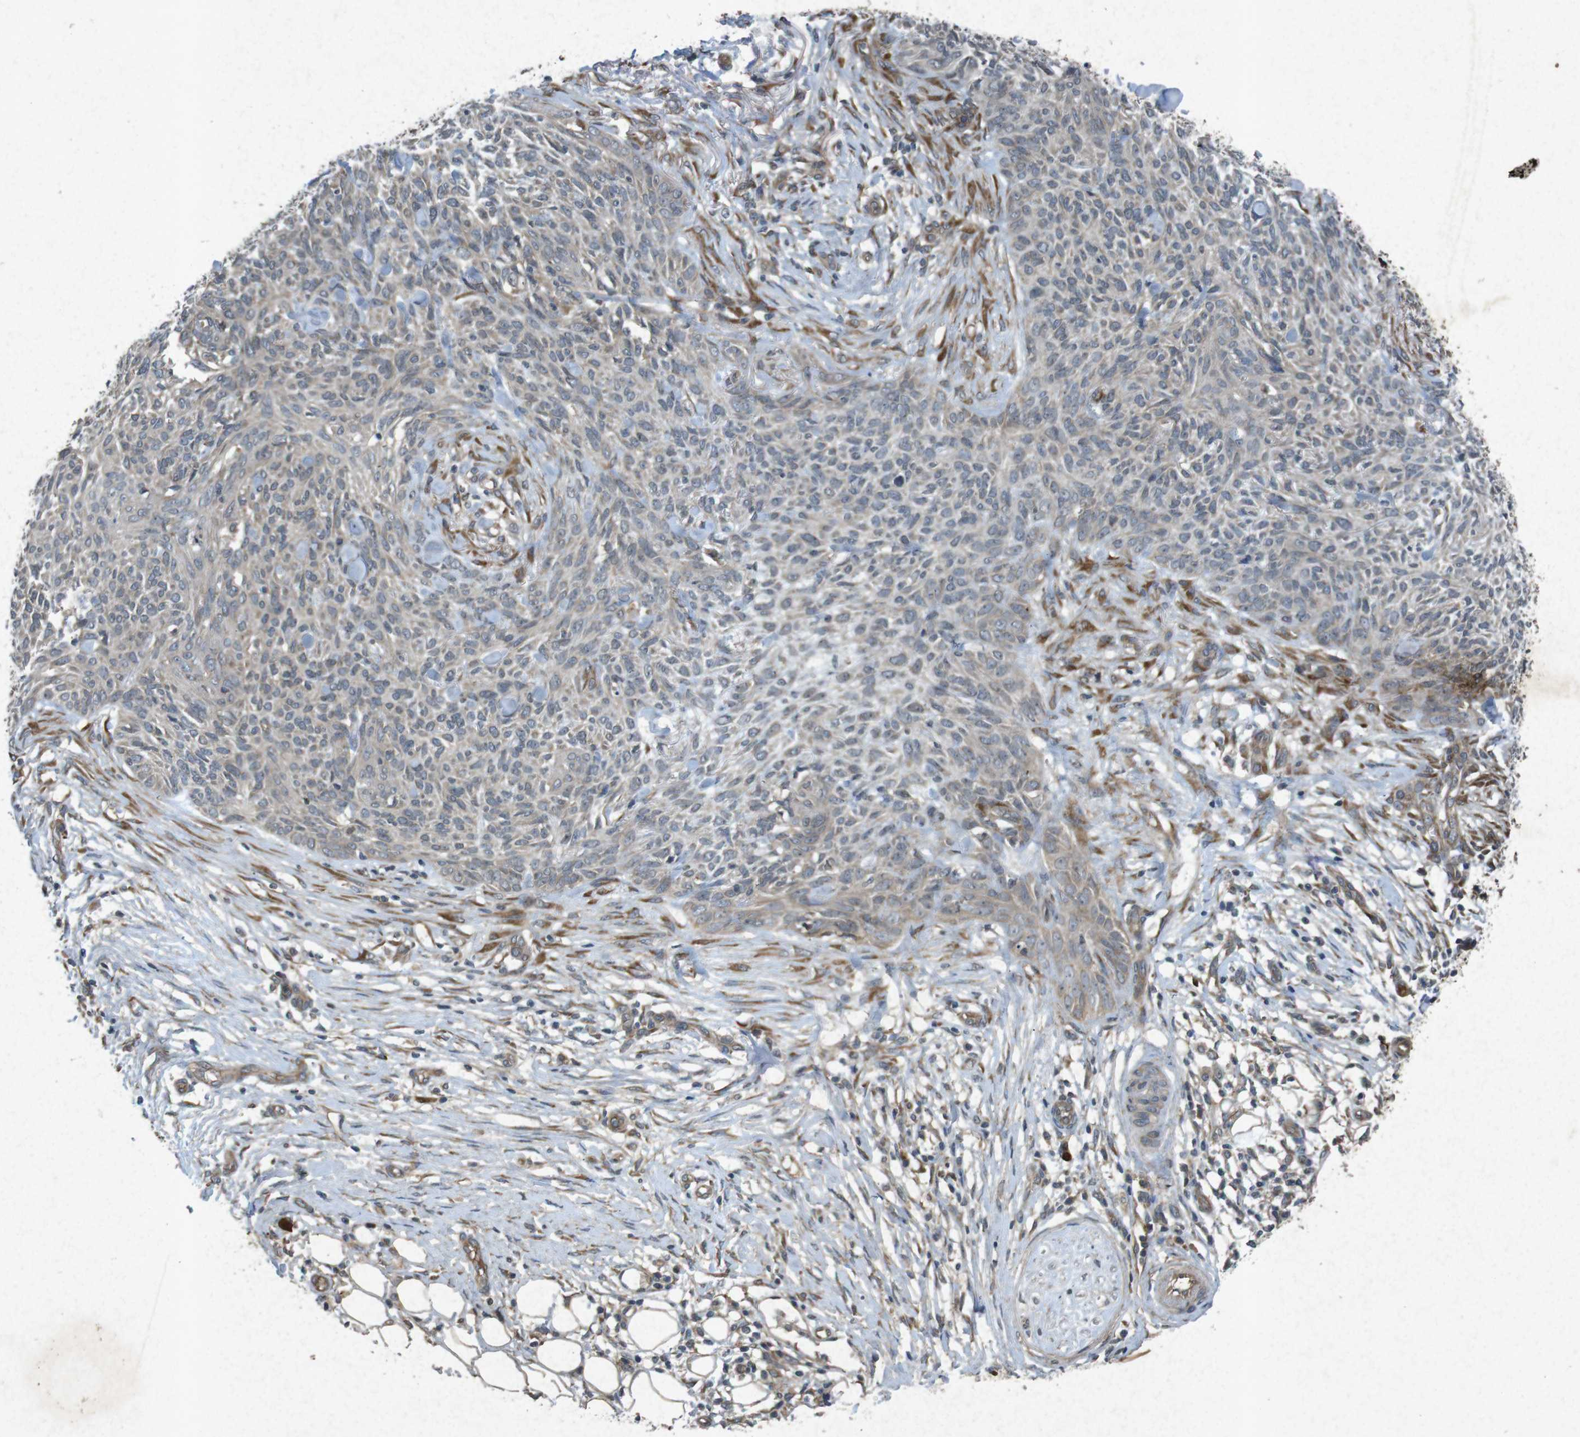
{"staining": {"intensity": "weak", "quantity": ">75%", "location": "cytoplasmic/membranous"}, "tissue": "skin cancer", "cell_type": "Tumor cells", "image_type": "cancer", "snomed": [{"axis": "morphology", "description": "Basal cell carcinoma"}, {"axis": "topography", "description": "Skin"}], "caption": "Weak cytoplasmic/membranous protein expression is seen in approximately >75% of tumor cells in basal cell carcinoma (skin).", "gene": "FLCN", "patient": {"sex": "female", "age": 84}}